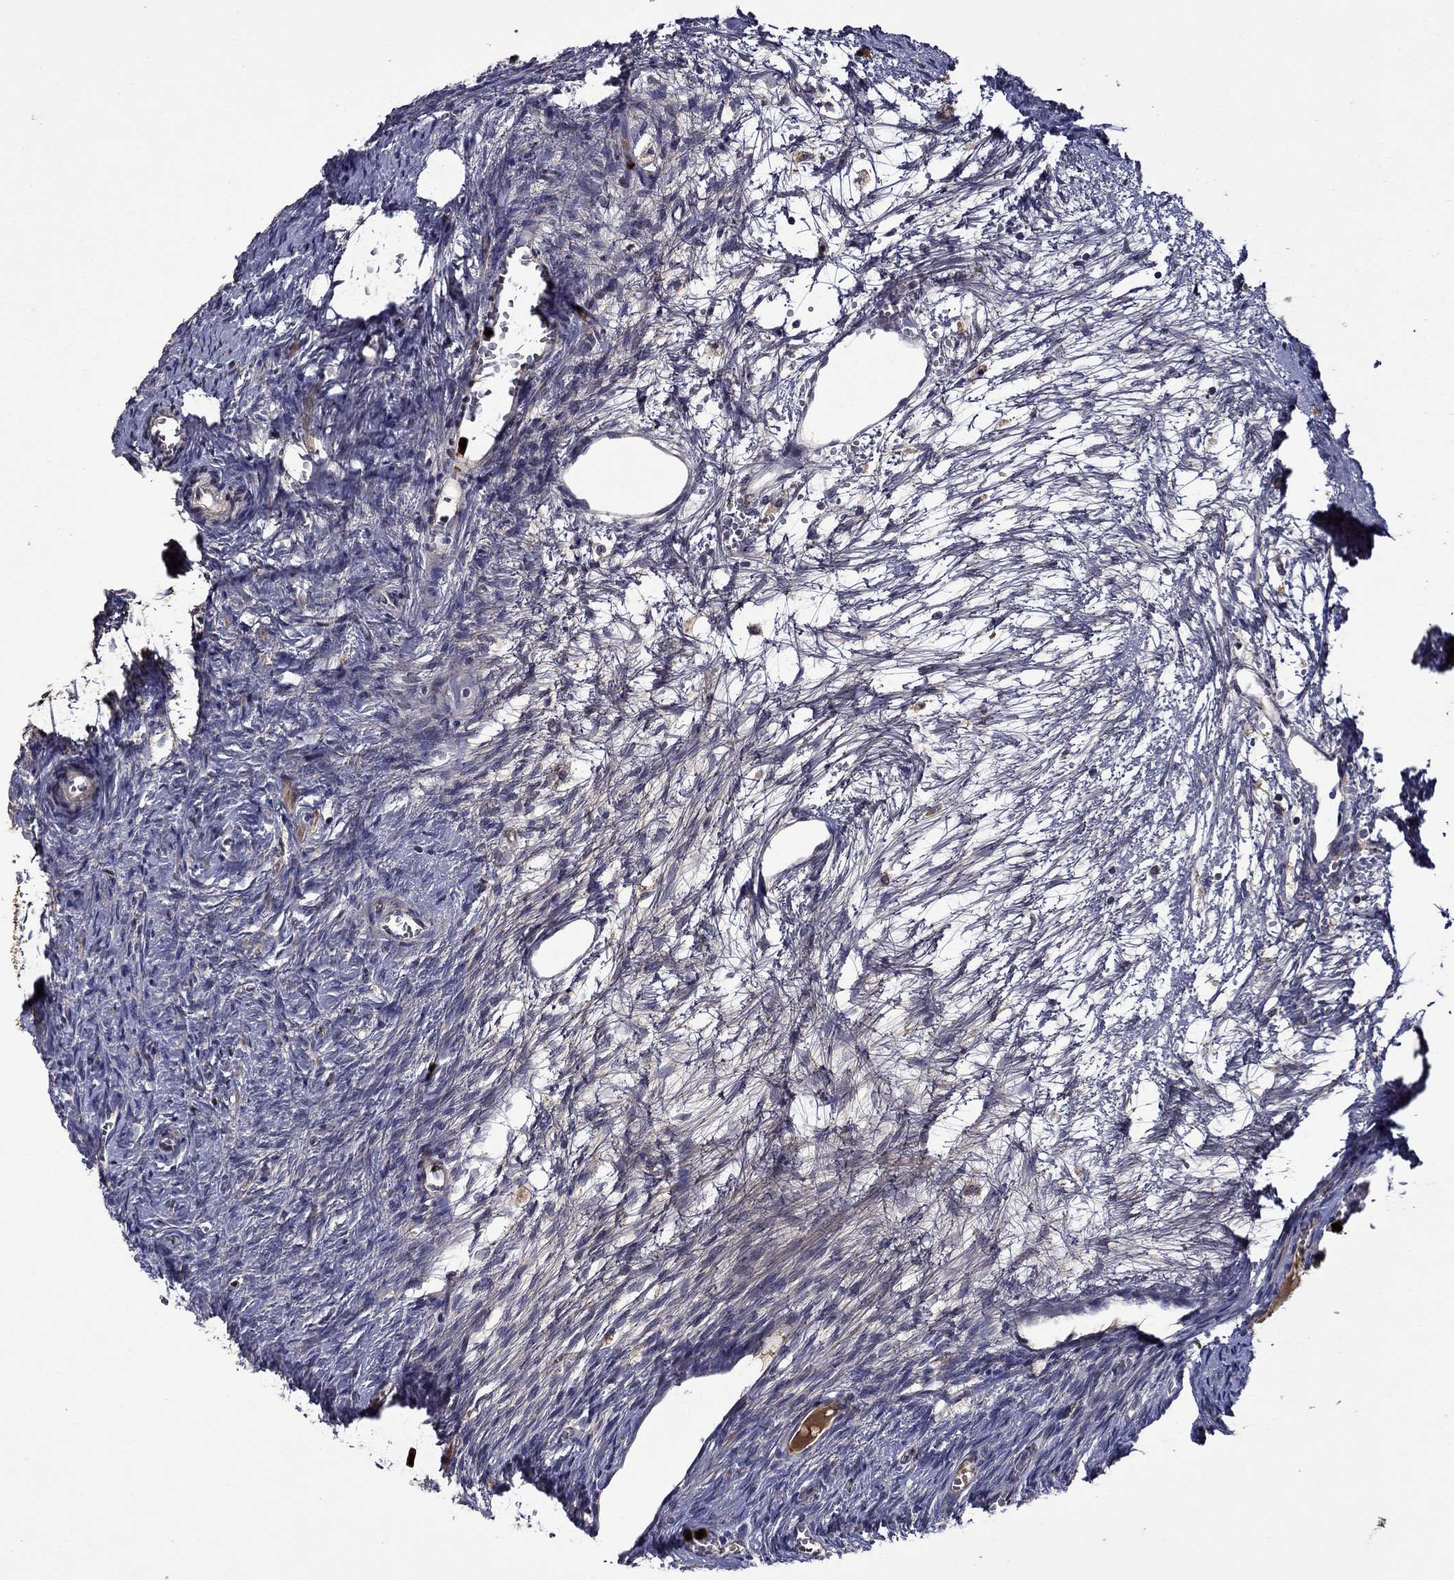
{"staining": {"intensity": "negative", "quantity": "none", "location": "none"}, "tissue": "ovary", "cell_type": "Follicle cells", "image_type": "normal", "snomed": [{"axis": "morphology", "description": "Normal tissue, NOS"}, {"axis": "topography", "description": "Ovary"}], "caption": "This is a histopathology image of immunohistochemistry (IHC) staining of normal ovary, which shows no staining in follicle cells.", "gene": "SATB1", "patient": {"sex": "female", "age": 39}}